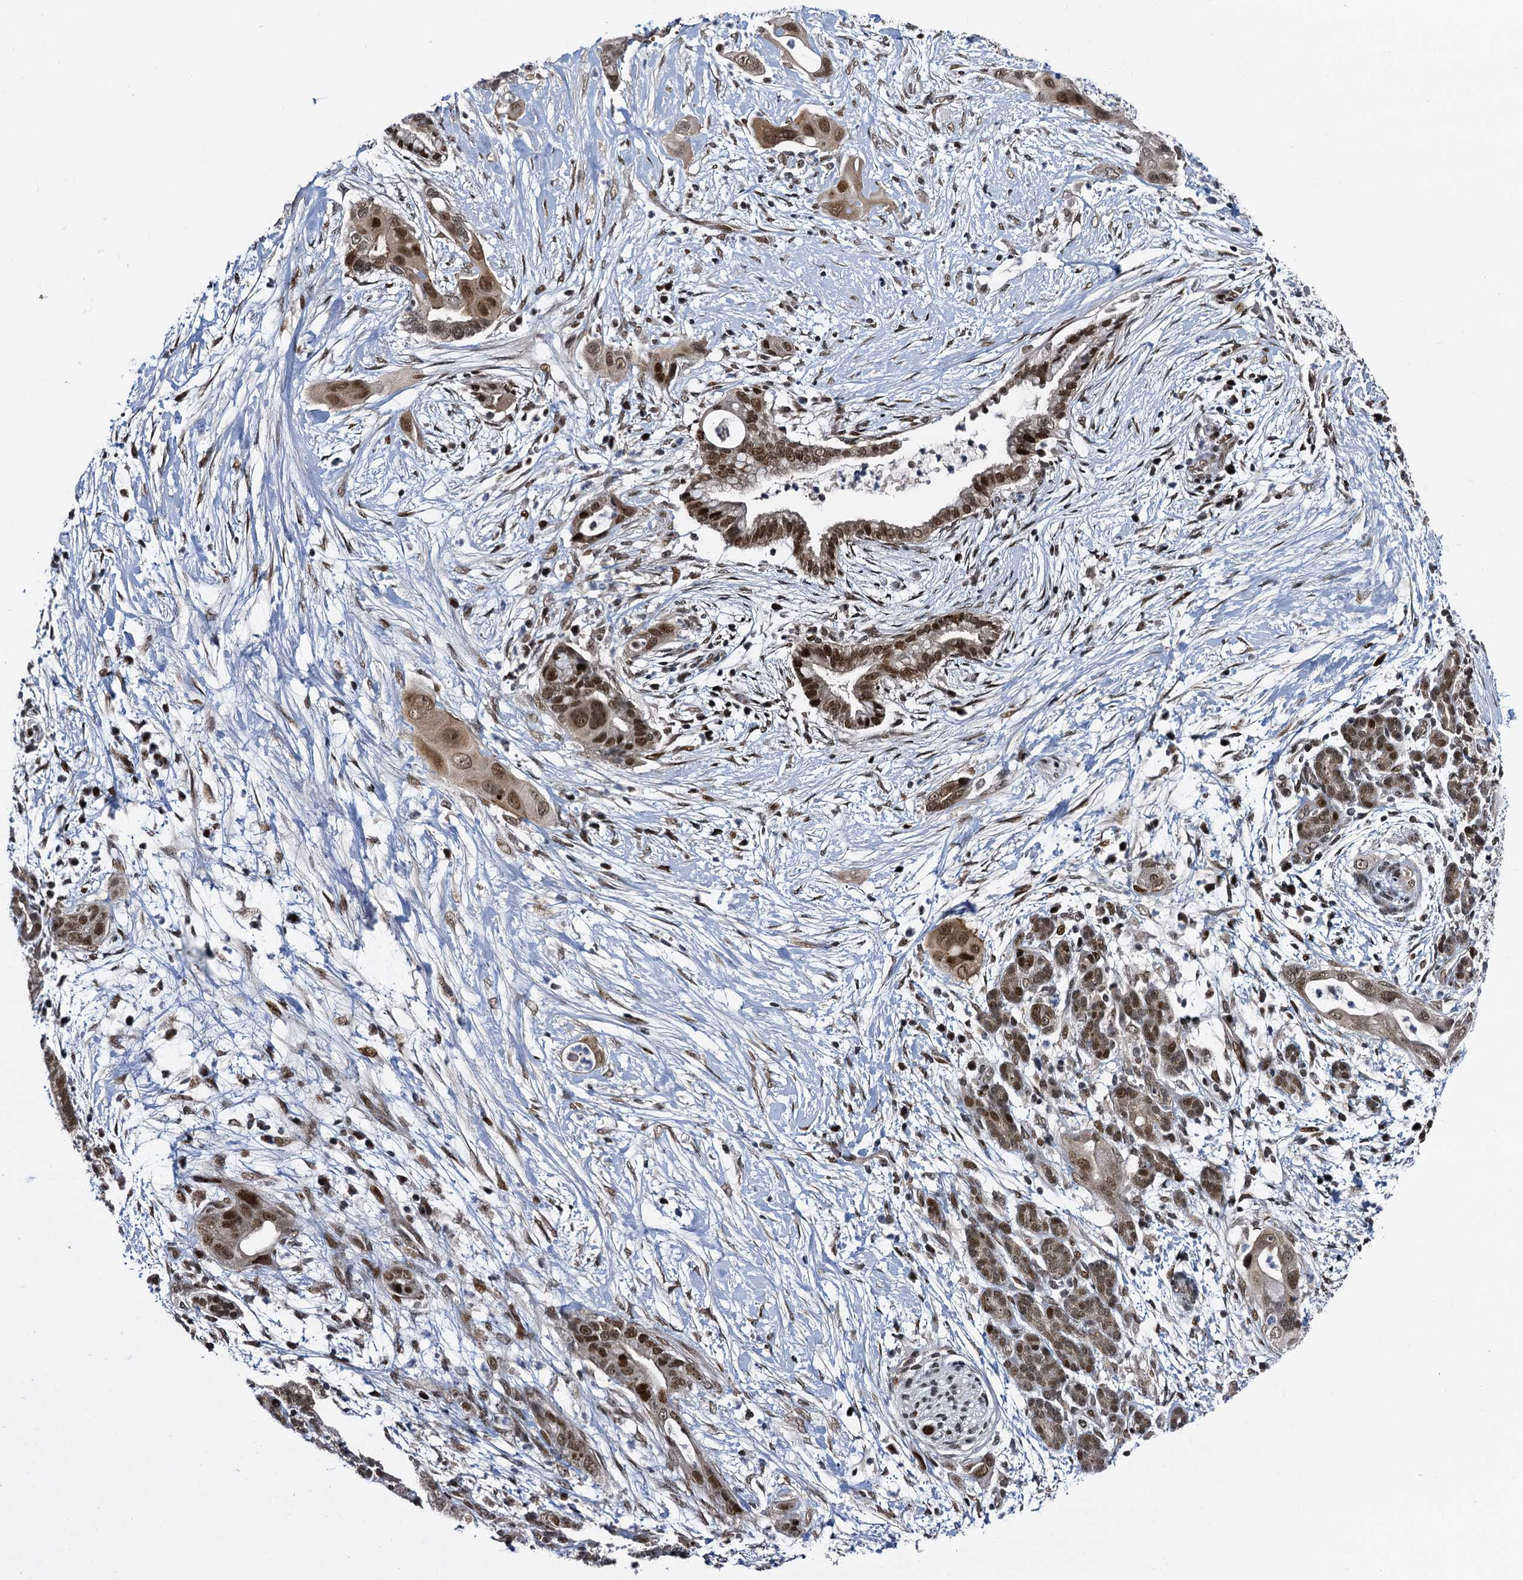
{"staining": {"intensity": "moderate", "quantity": ">75%", "location": "cytoplasmic/membranous,nuclear"}, "tissue": "pancreatic cancer", "cell_type": "Tumor cells", "image_type": "cancer", "snomed": [{"axis": "morphology", "description": "Adenocarcinoma, NOS"}, {"axis": "topography", "description": "Pancreas"}], "caption": "Adenocarcinoma (pancreatic) was stained to show a protein in brown. There is medium levels of moderate cytoplasmic/membranous and nuclear expression in approximately >75% of tumor cells. (IHC, brightfield microscopy, high magnification).", "gene": "RUFY2", "patient": {"sex": "male", "age": 59}}